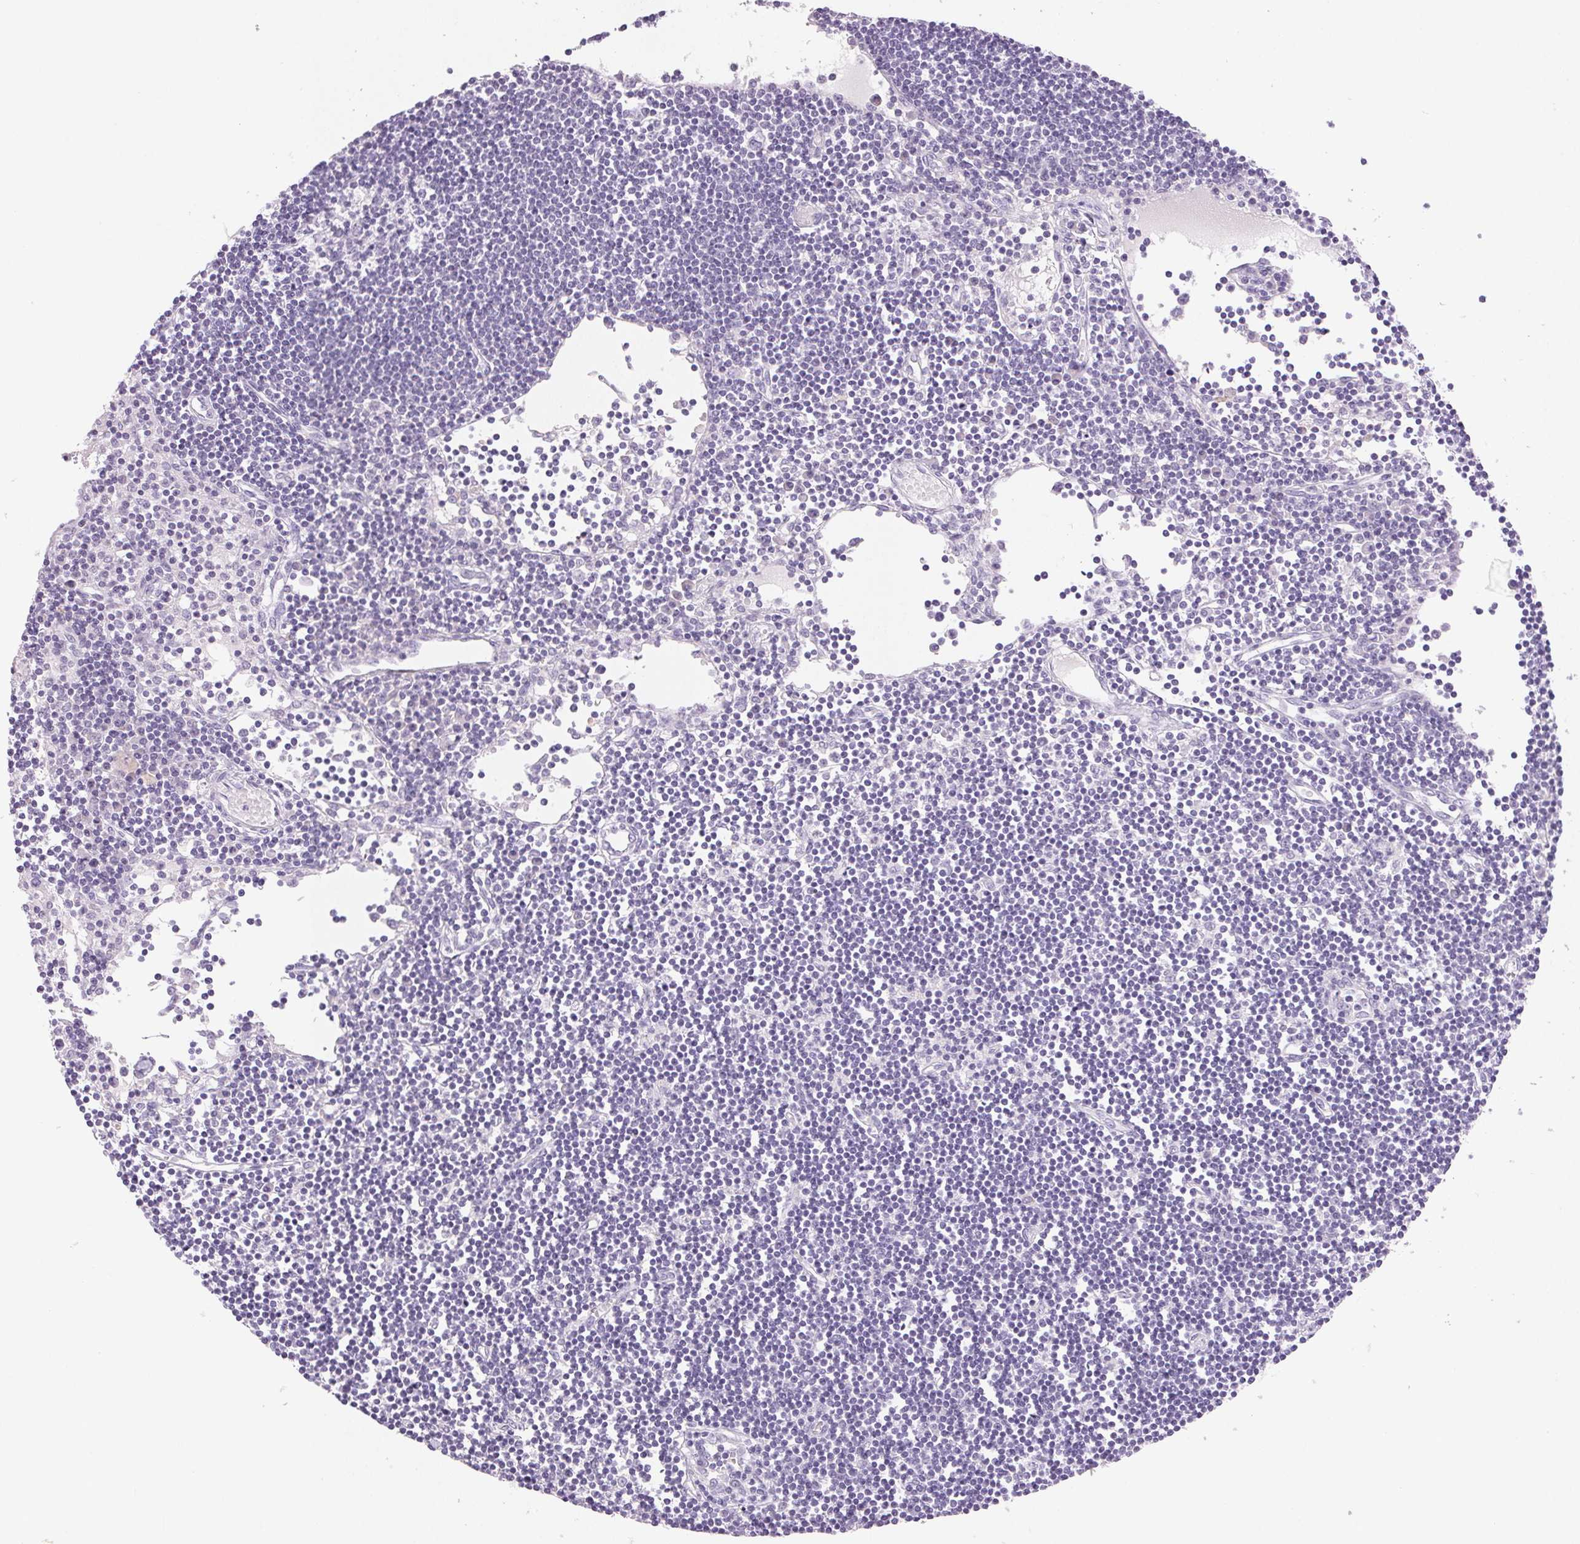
{"staining": {"intensity": "negative", "quantity": "none", "location": "none"}, "tissue": "lymph node", "cell_type": "Germinal center cells", "image_type": "normal", "snomed": [{"axis": "morphology", "description": "Normal tissue, NOS"}, {"axis": "topography", "description": "Lymph node"}], "caption": "Lymph node was stained to show a protein in brown. There is no significant staining in germinal center cells. (IHC, brightfield microscopy, high magnification).", "gene": "BPIFB2", "patient": {"sex": "female", "age": 65}}